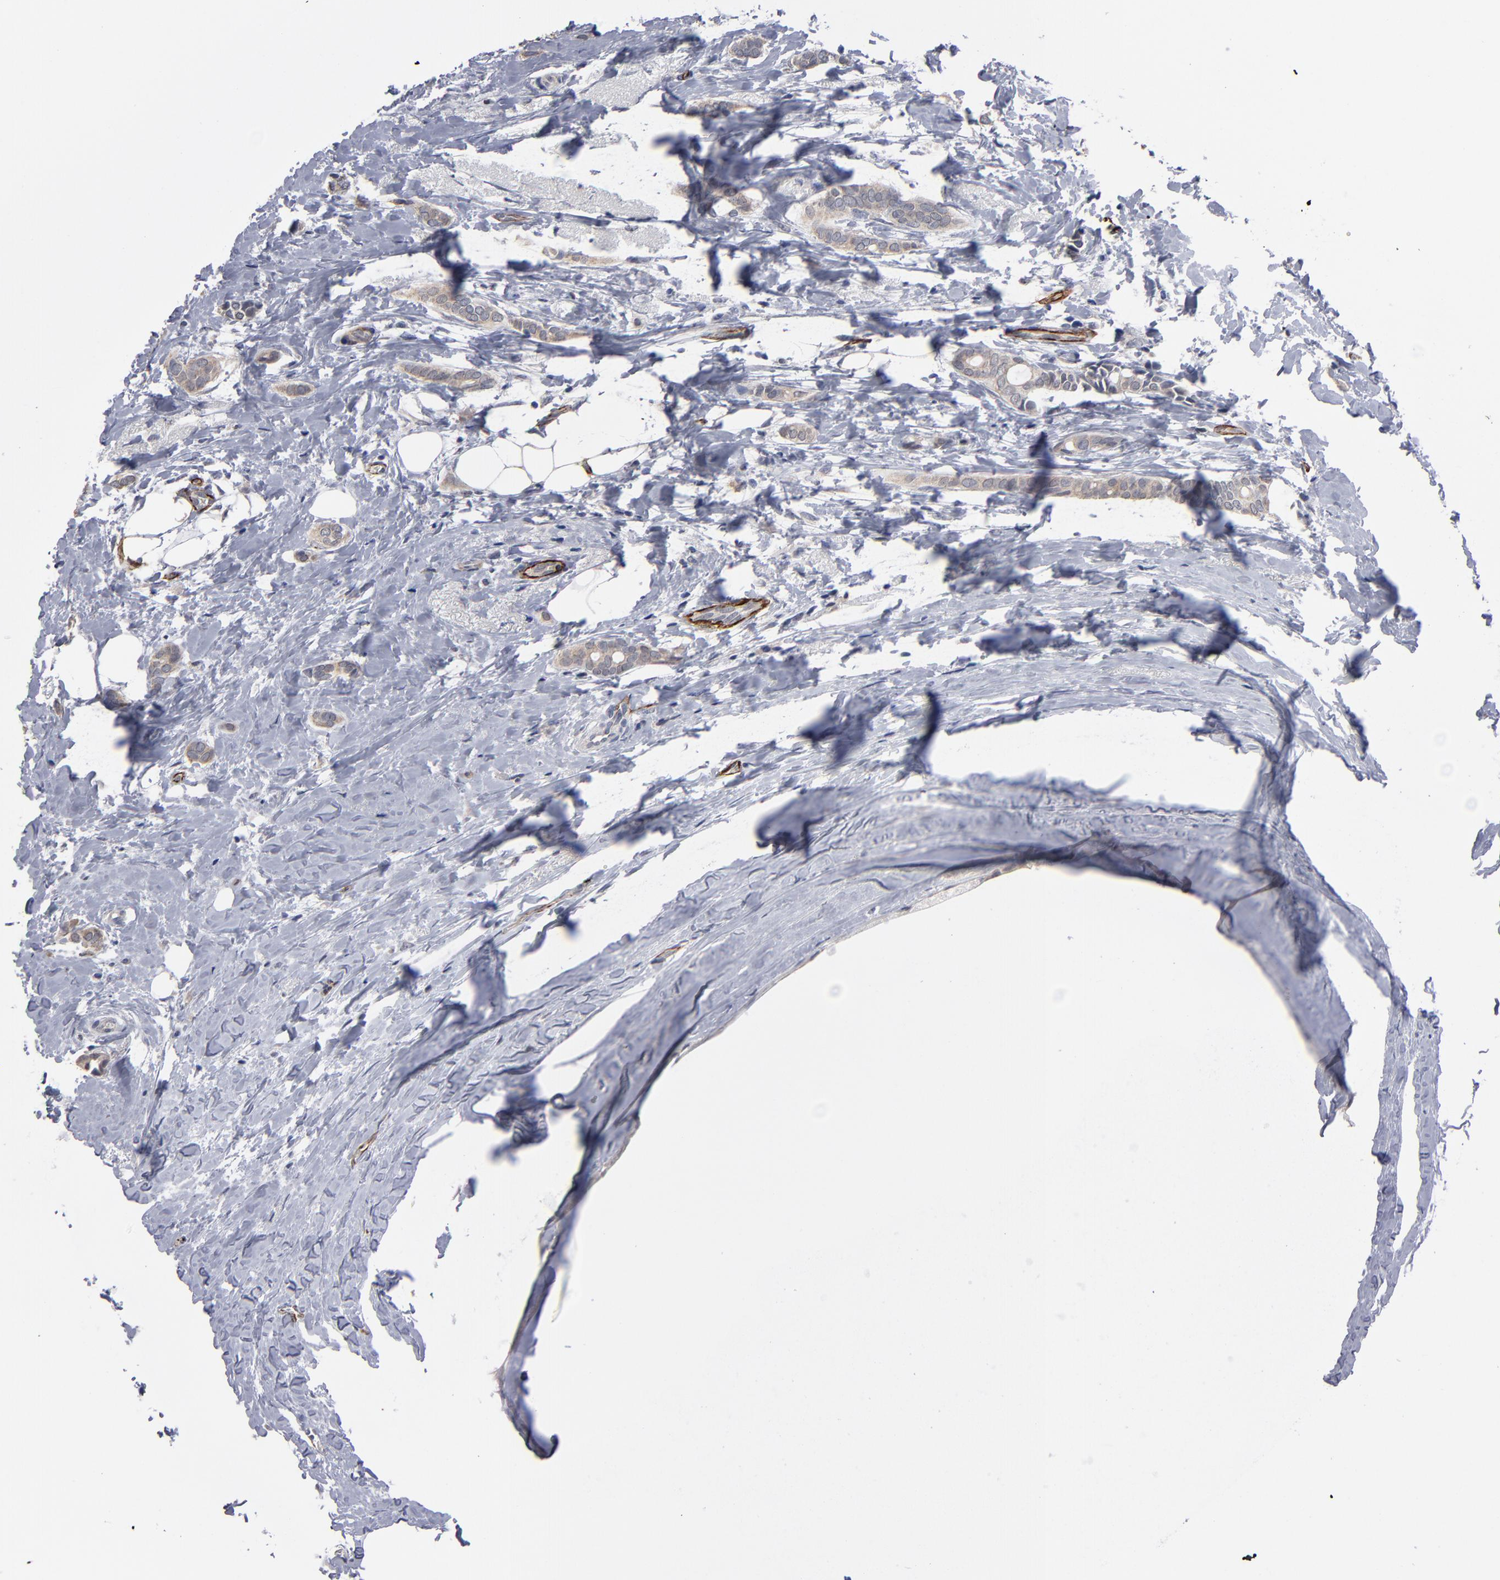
{"staining": {"intensity": "weak", "quantity": ">75%", "location": "cytoplasmic/membranous"}, "tissue": "breast cancer", "cell_type": "Tumor cells", "image_type": "cancer", "snomed": [{"axis": "morphology", "description": "Duct carcinoma"}, {"axis": "topography", "description": "Breast"}], "caption": "Immunohistochemical staining of breast cancer (infiltrating ductal carcinoma) shows low levels of weak cytoplasmic/membranous positivity in approximately >75% of tumor cells.", "gene": "ZNF175", "patient": {"sex": "female", "age": 54}}